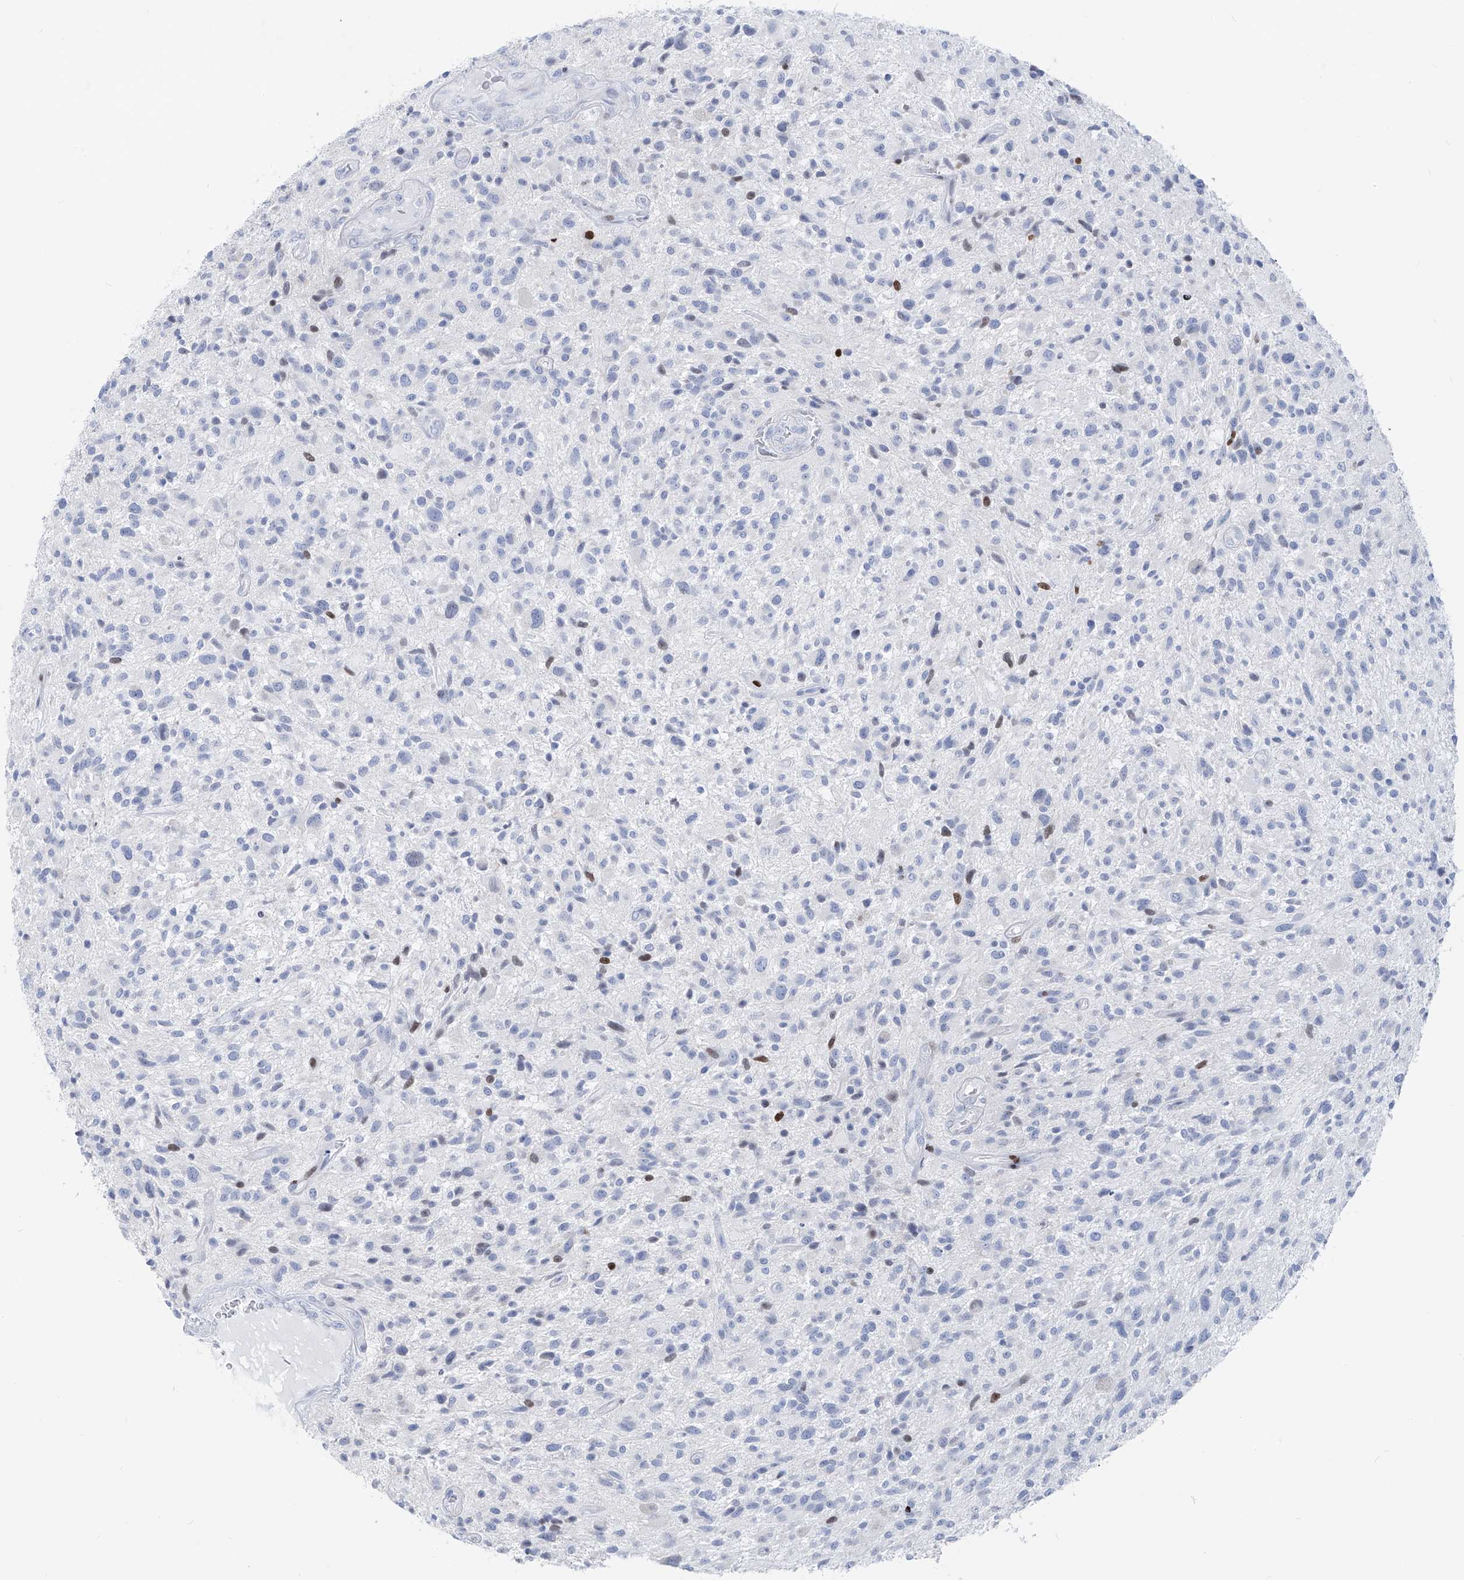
{"staining": {"intensity": "negative", "quantity": "none", "location": "none"}, "tissue": "glioma", "cell_type": "Tumor cells", "image_type": "cancer", "snomed": [{"axis": "morphology", "description": "Glioma, malignant, High grade"}, {"axis": "topography", "description": "Brain"}], "caption": "IHC micrograph of neoplastic tissue: glioma stained with DAB (3,3'-diaminobenzidine) displays no significant protein staining in tumor cells.", "gene": "FRS3", "patient": {"sex": "male", "age": 47}}